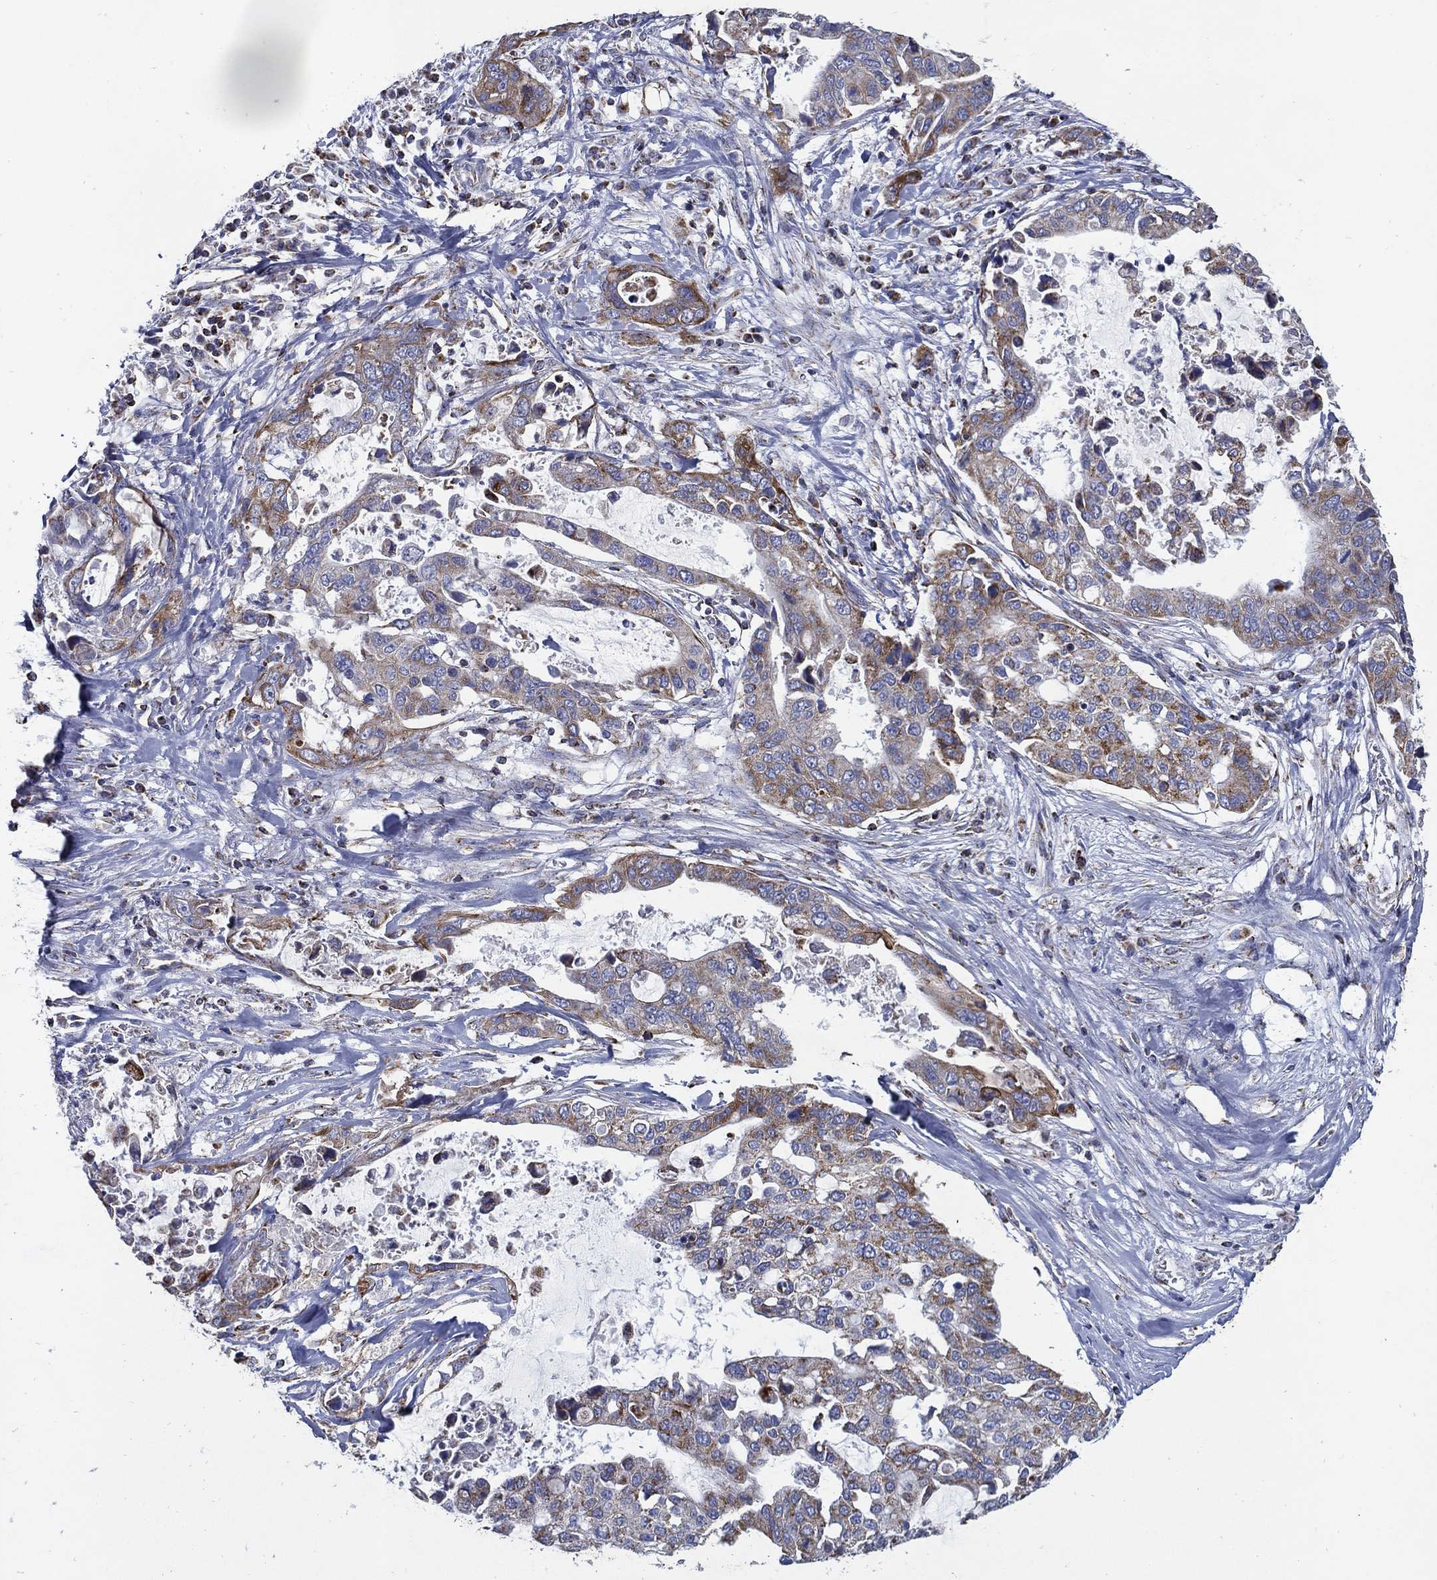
{"staining": {"intensity": "moderate", "quantity": "25%-75%", "location": "cytoplasmic/membranous"}, "tissue": "stomach cancer", "cell_type": "Tumor cells", "image_type": "cancer", "snomed": [{"axis": "morphology", "description": "Adenocarcinoma, NOS"}, {"axis": "topography", "description": "Stomach"}], "caption": "This photomicrograph exhibits stomach cancer (adenocarcinoma) stained with IHC to label a protein in brown. The cytoplasmic/membranous of tumor cells show moderate positivity for the protein. Nuclei are counter-stained blue.", "gene": "SFXN1", "patient": {"sex": "male", "age": 54}}